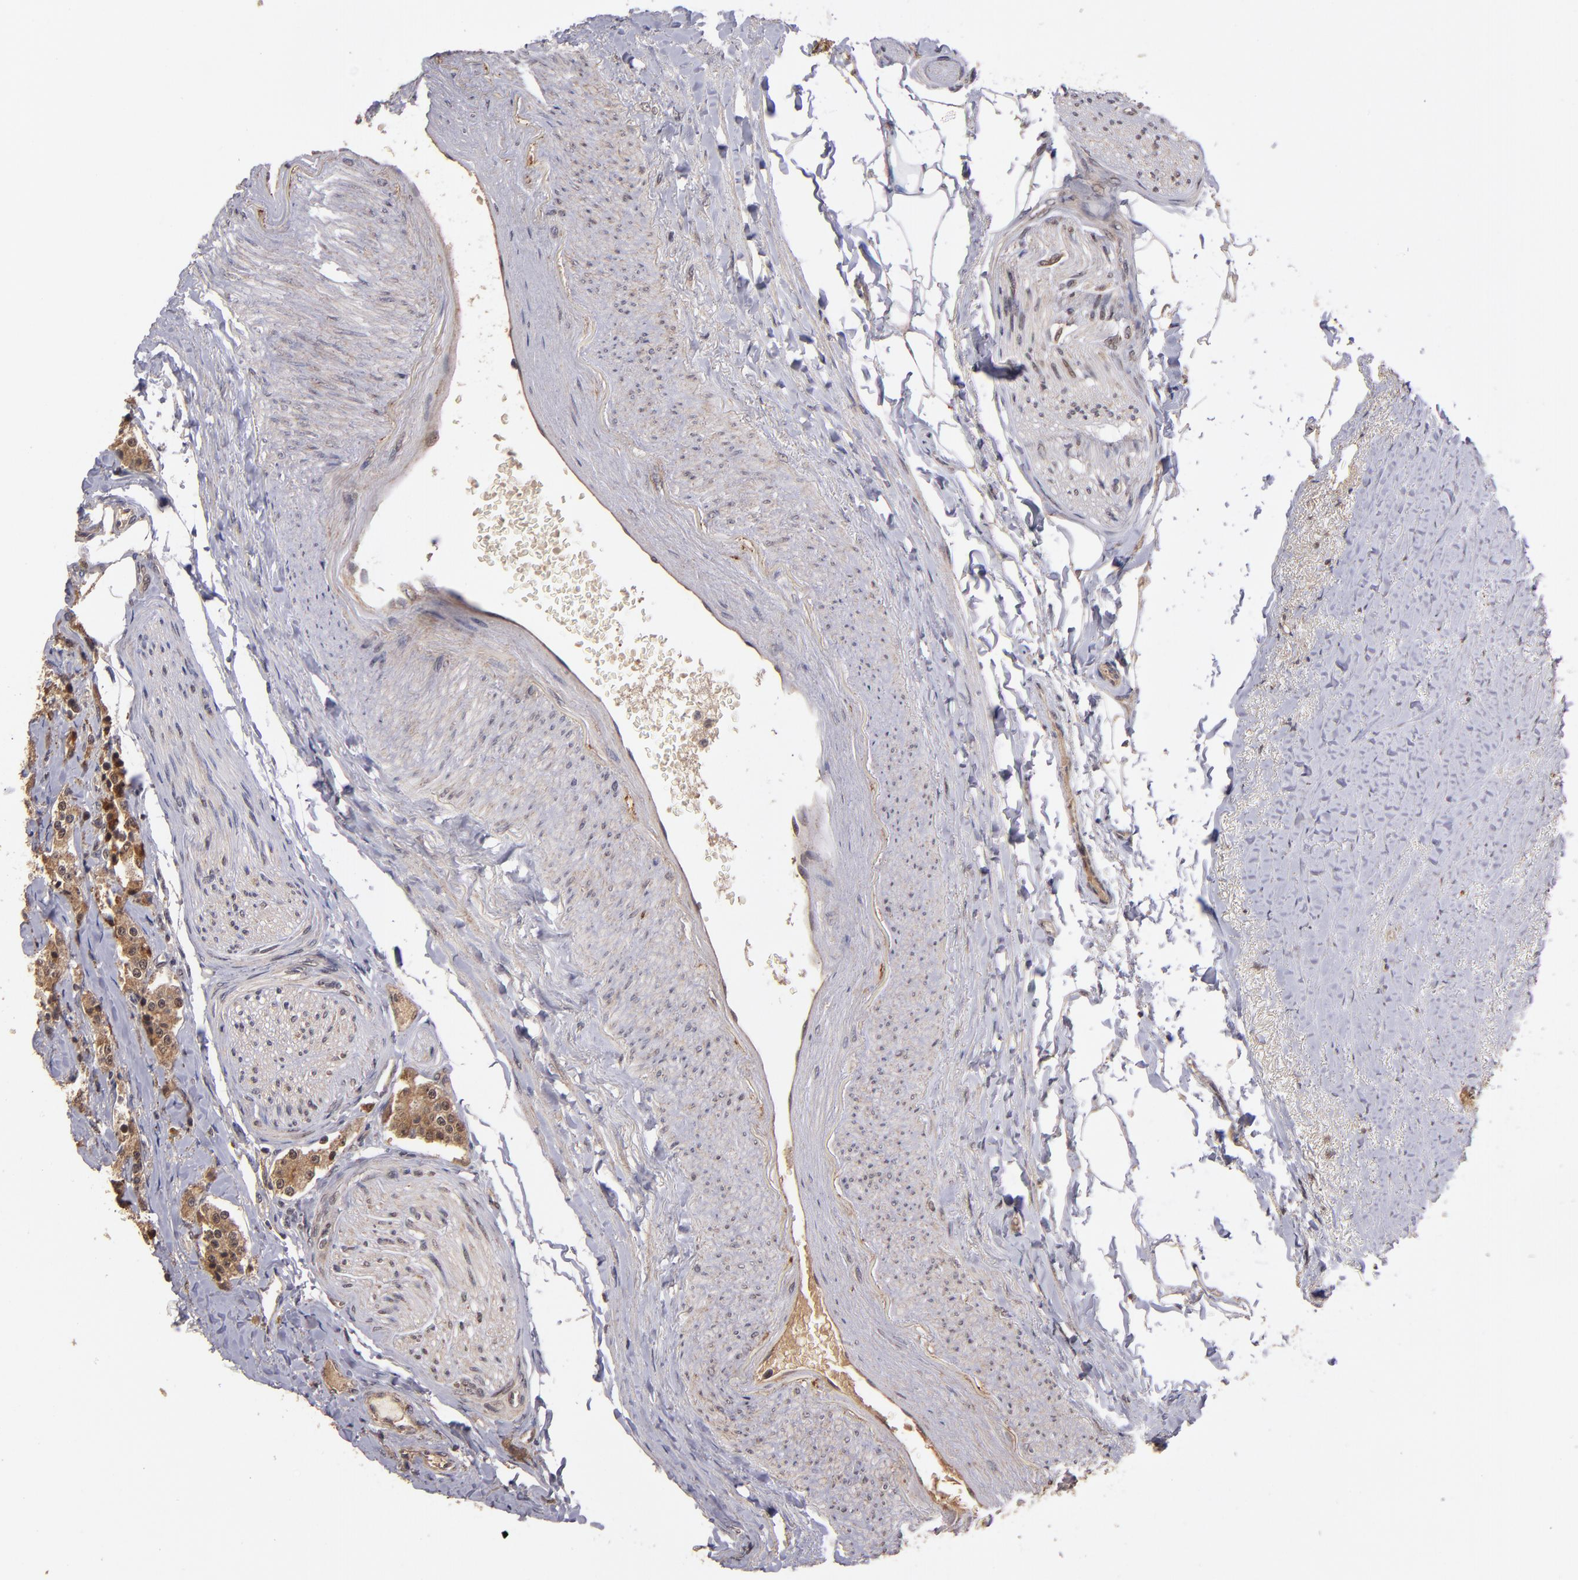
{"staining": {"intensity": "strong", "quantity": ">75%", "location": "cytoplasmic/membranous"}, "tissue": "carcinoid", "cell_type": "Tumor cells", "image_type": "cancer", "snomed": [{"axis": "morphology", "description": "Carcinoid, malignant, NOS"}, {"axis": "topography", "description": "Colon"}], "caption": "High-magnification brightfield microscopy of carcinoid (malignant) stained with DAB (3,3'-diaminobenzidine) (brown) and counterstained with hematoxylin (blue). tumor cells exhibit strong cytoplasmic/membranous expression is present in approximately>75% of cells.", "gene": "ABHD12B", "patient": {"sex": "female", "age": 61}}